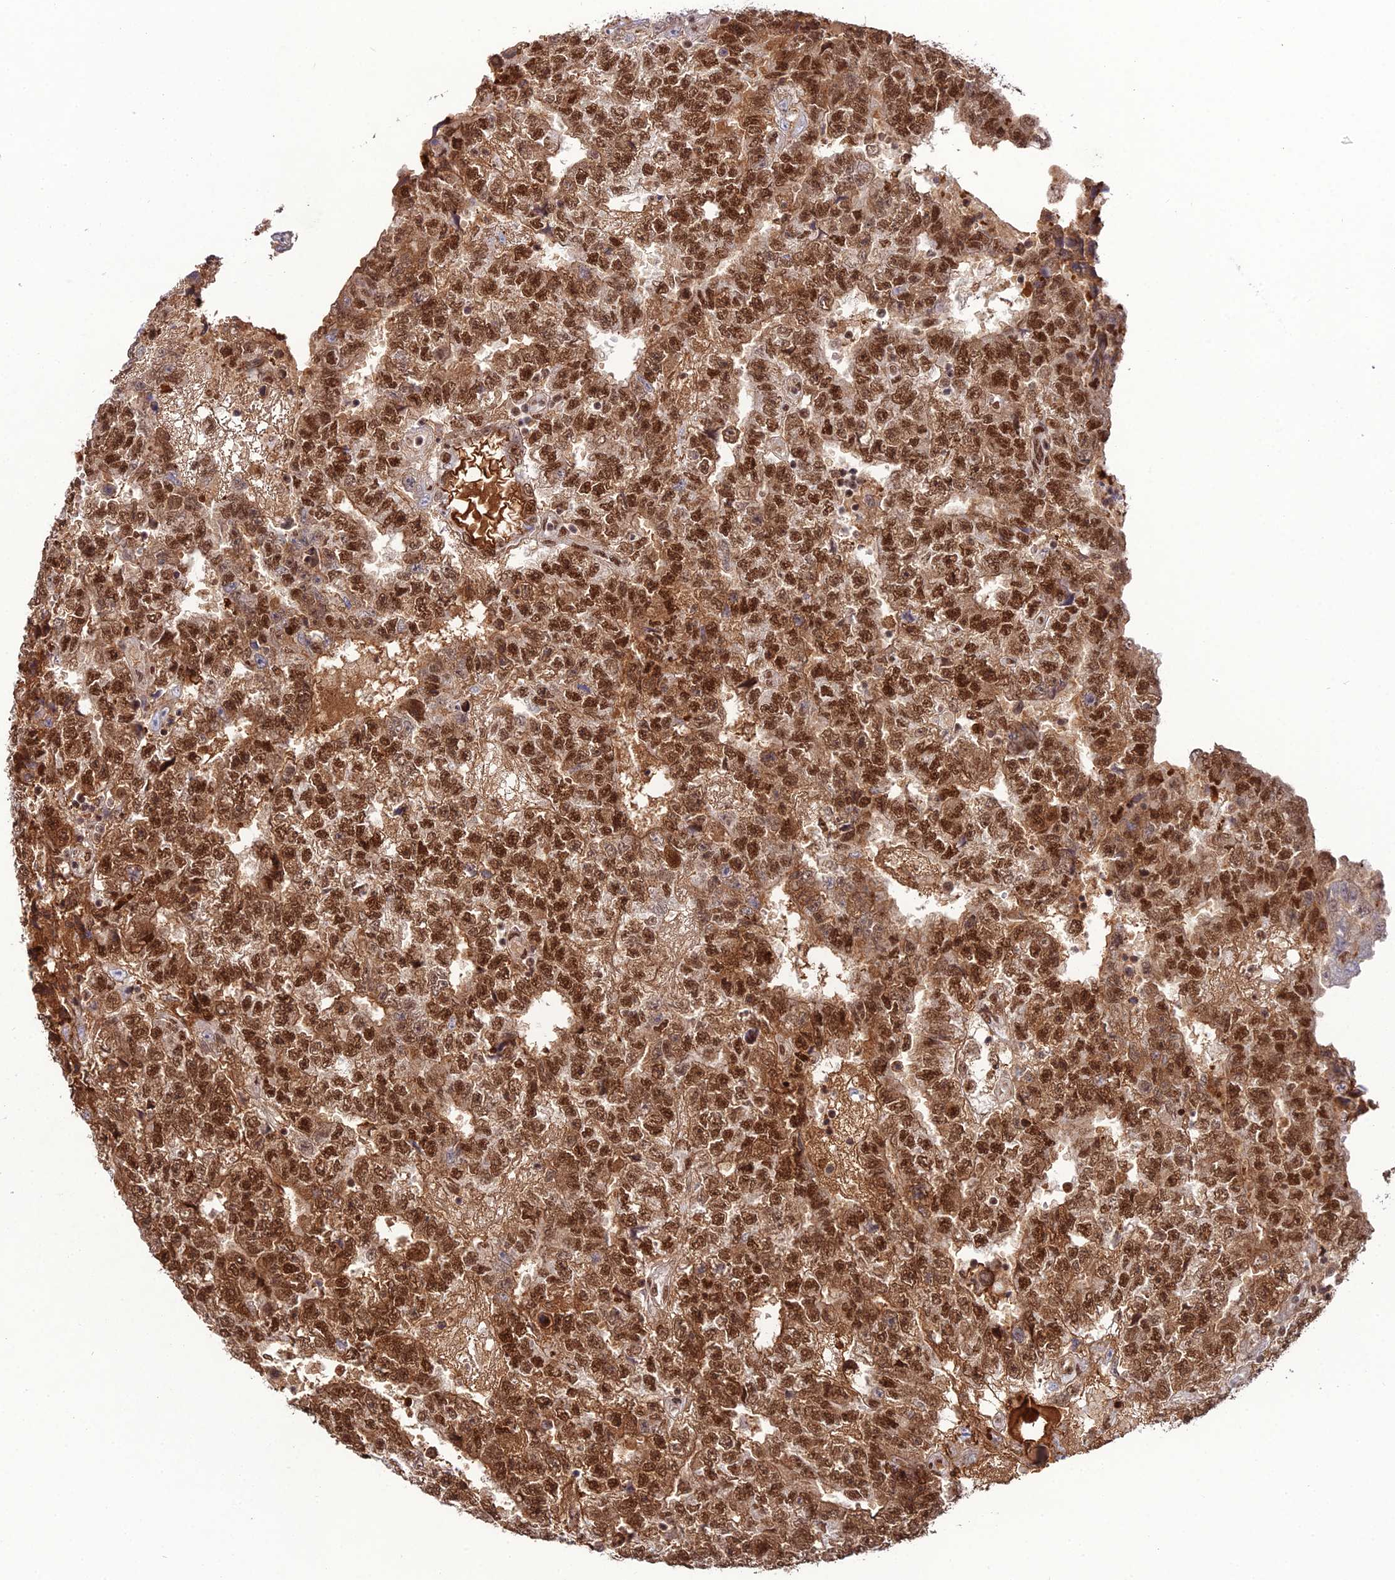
{"staining": {"intensity": "strong", "quantity": ">75%", "location": "cytoplasmic/membranous,nuclear"}, "tissue": "testis cancer", "cell_type": "Tumor cells", "image_type": "cancer", "snomed": [{"axis": "morphology", "description": "Carcinoma, Embryonal, NOS"}, {"axis": "topography", "description": "Testis"}], "caption": "Protein expression analysis of human testis embryonal carcinoma reveals strong cytoplasmic/membranous and nuclear expression in about >75% of tumor cells.", "gene": "RBM12", "patient": {"sex": "male", "age": 25}}